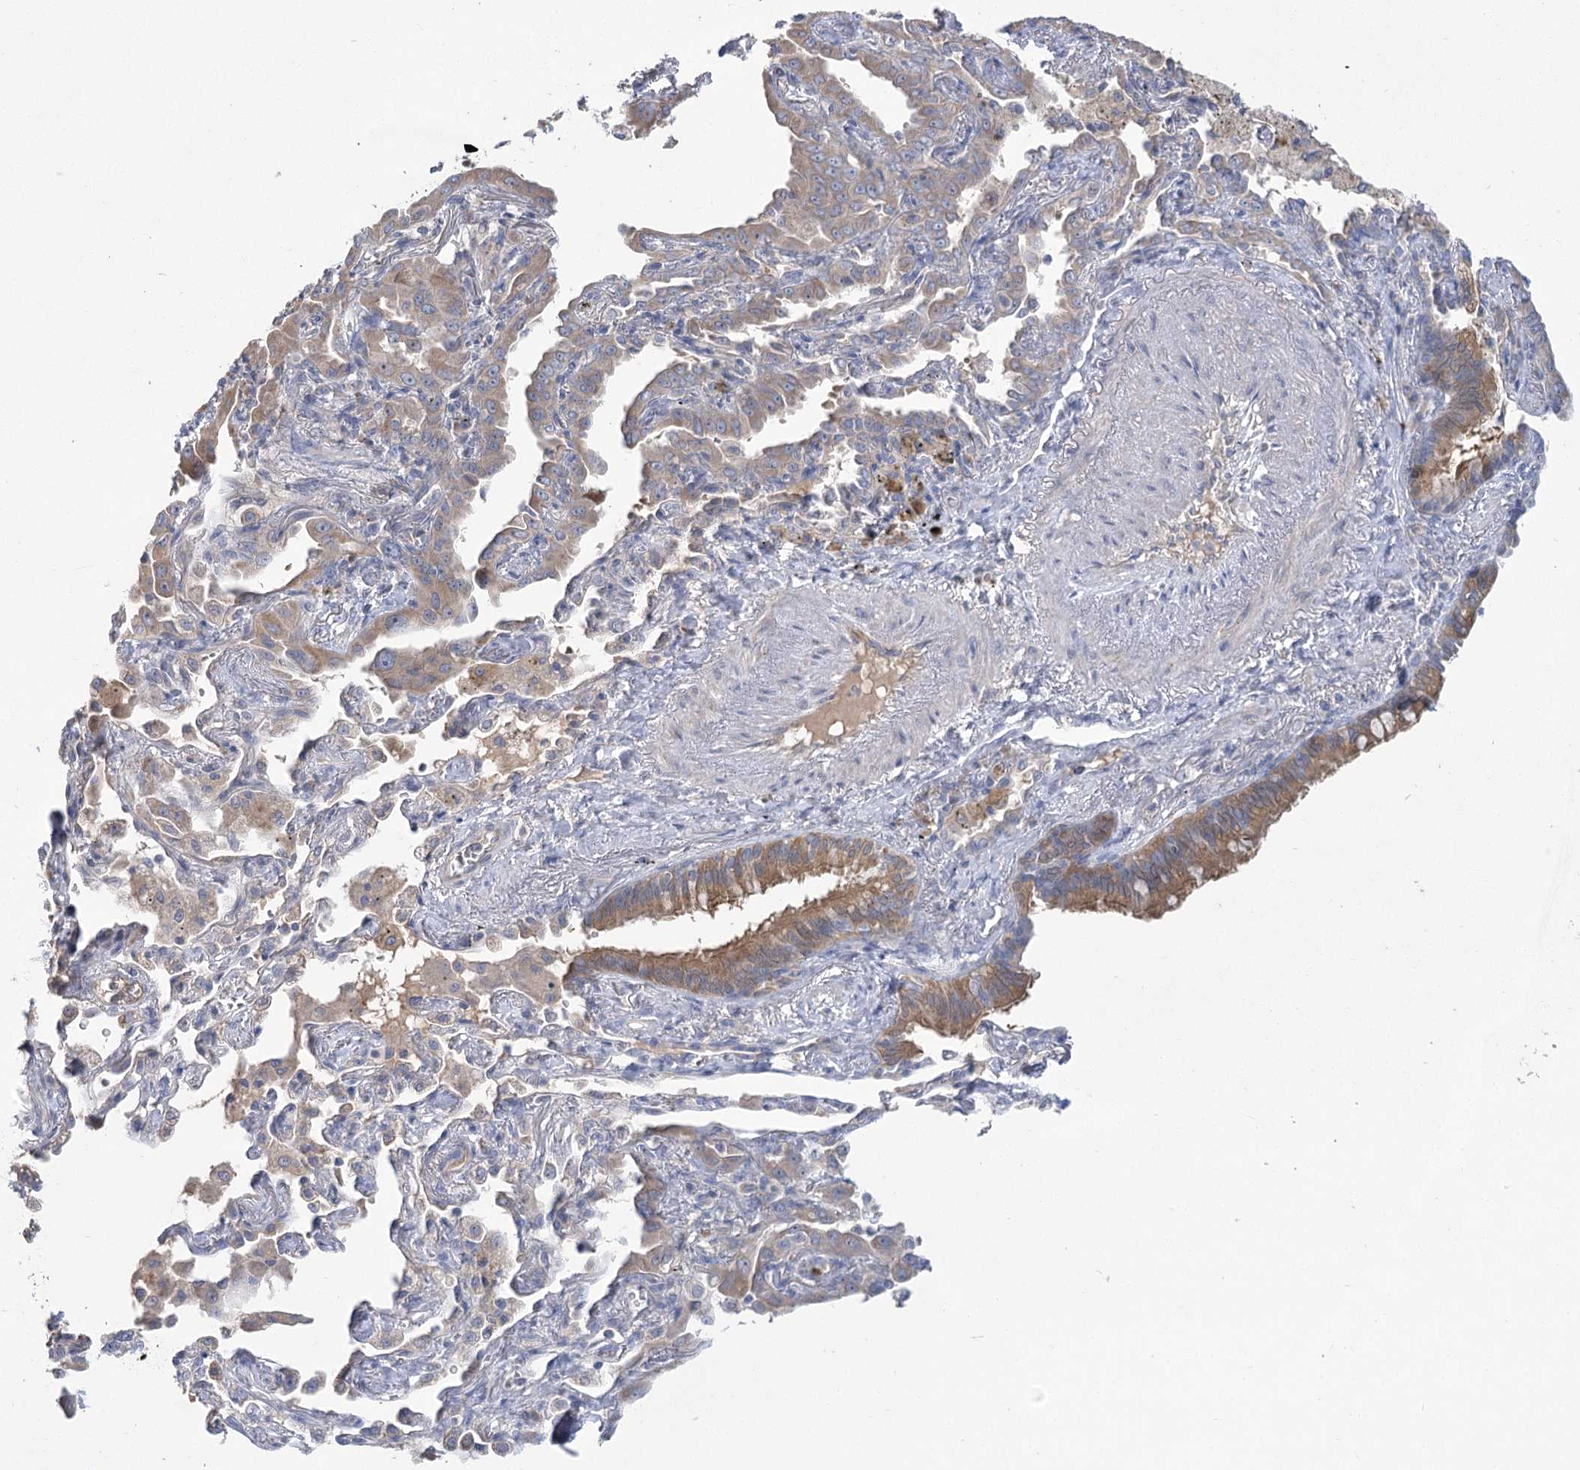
{"staining": {"intensity": "moderate", "quantity": "<25%", "location": "cytoplasmic/membranous"}, "tissue": "lung cancer", "cell_type": "Tumor cells", "image_type": "cancer", "snomed": [{"axis": "morphology", "description": "Adenocarcinoma, NOS"}, {"axis": "topography", "description": "Lung"}], "caption": "Human adenocarcinoma (lung) stained with a brown dye reveals moderate cytoplasmic/membranous positive staining in approximately <25% of tumor cells.", "gene": "PBLD", "patient": {"sex": "male", "age": 67}}